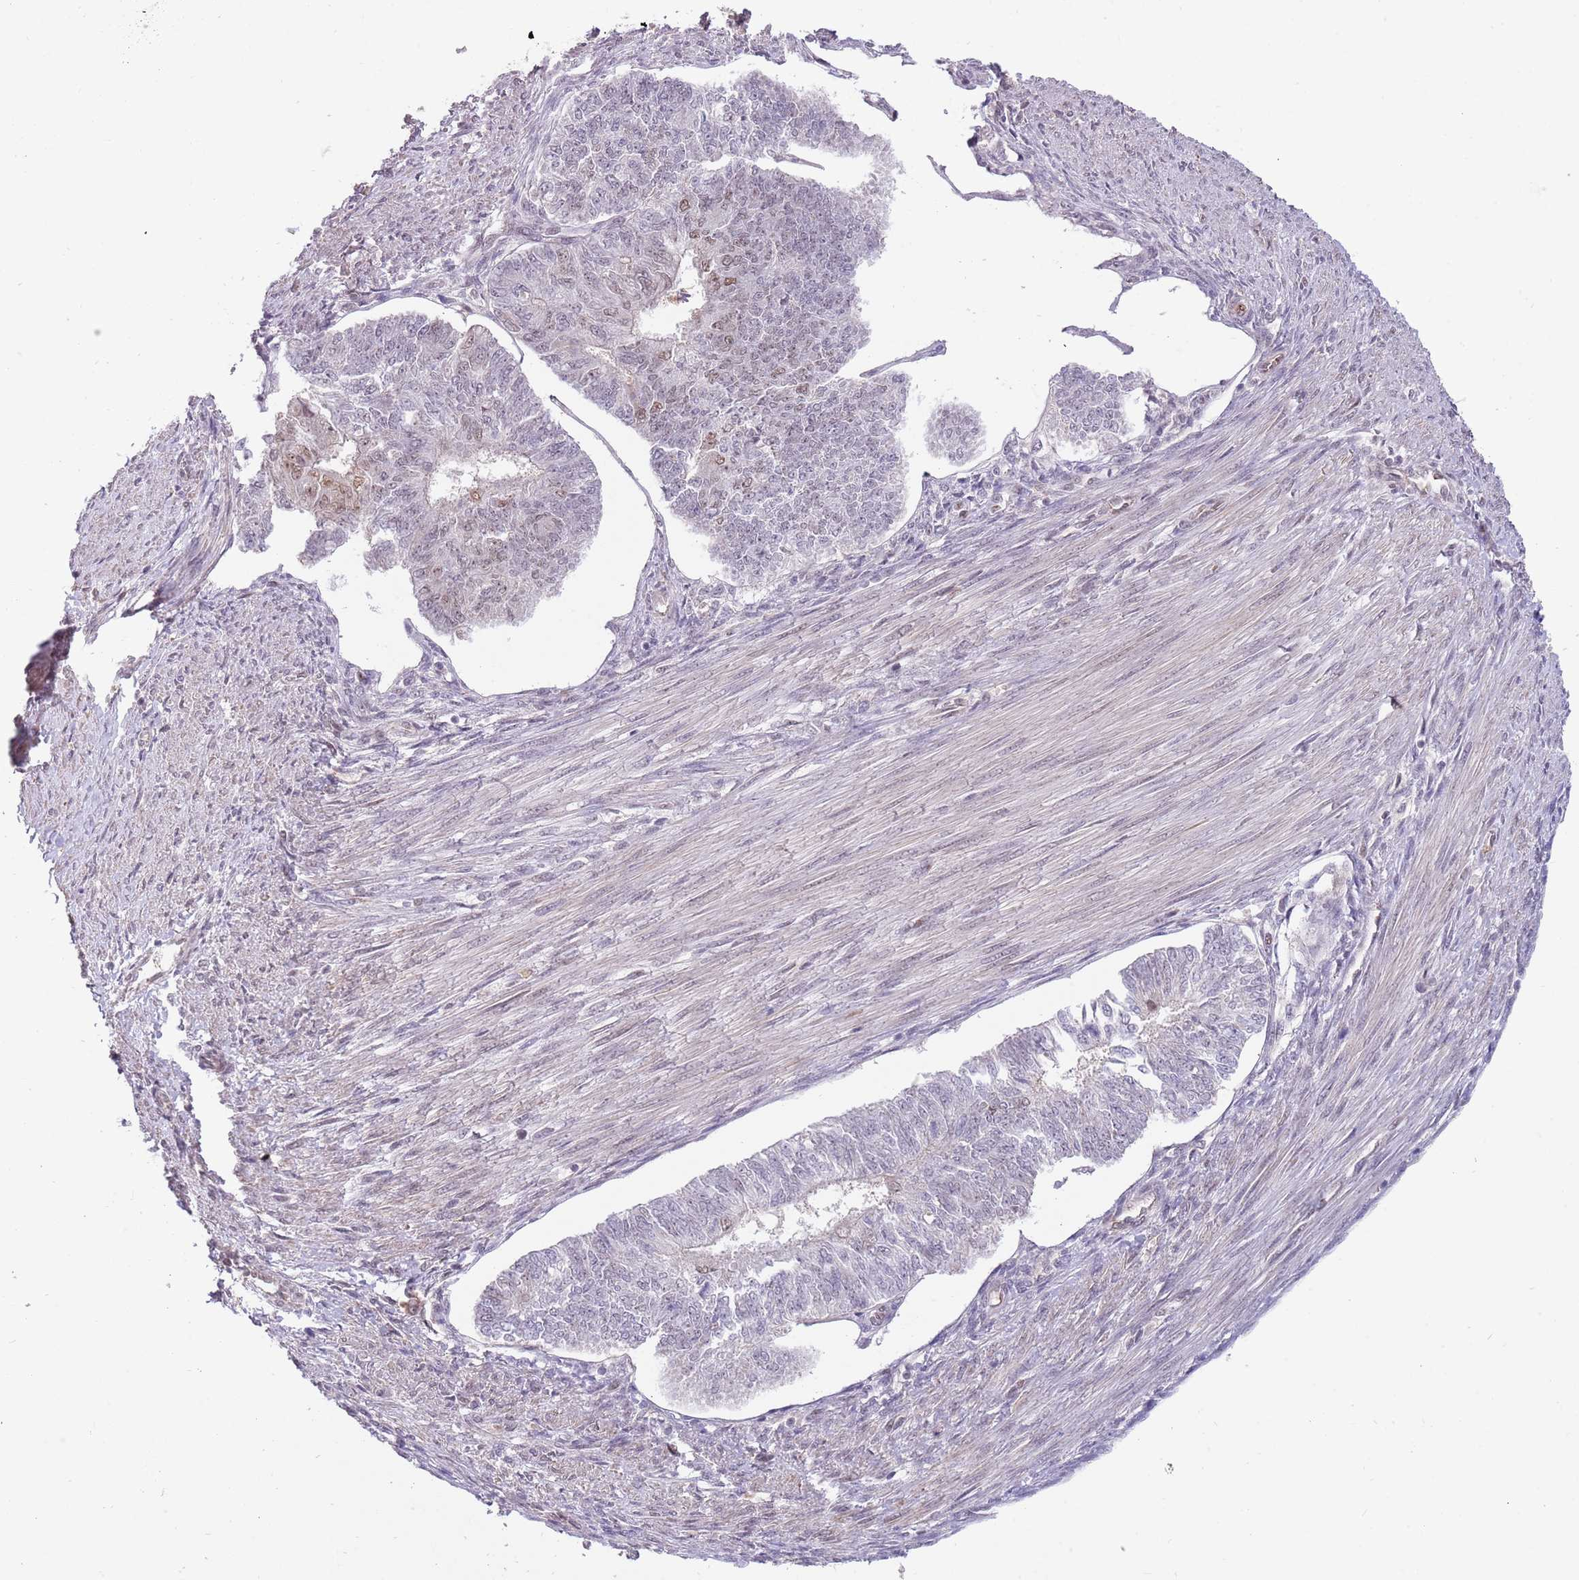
{"staining": {"intensity": "weak", "quantity": "25%-75%", "location": "nuclear"}, "tissue": "endometrial cancer", "cell_type": "Tumor cells", "image_type": "cancer", "snomed": [{"axis": "morphology", "description": "Adenocarcinoma, NOS"}, {"axis": "topography", "description": "Endometrium"}], "caption": "Weak nuclear staining for a protein is identified in about 25%-75% of tumor cells of adenocarcinoma (endometrial) using immunohistochemistry.", "gene": "ZBTB7A", "patient": {"sex": "female", "age": 32}}